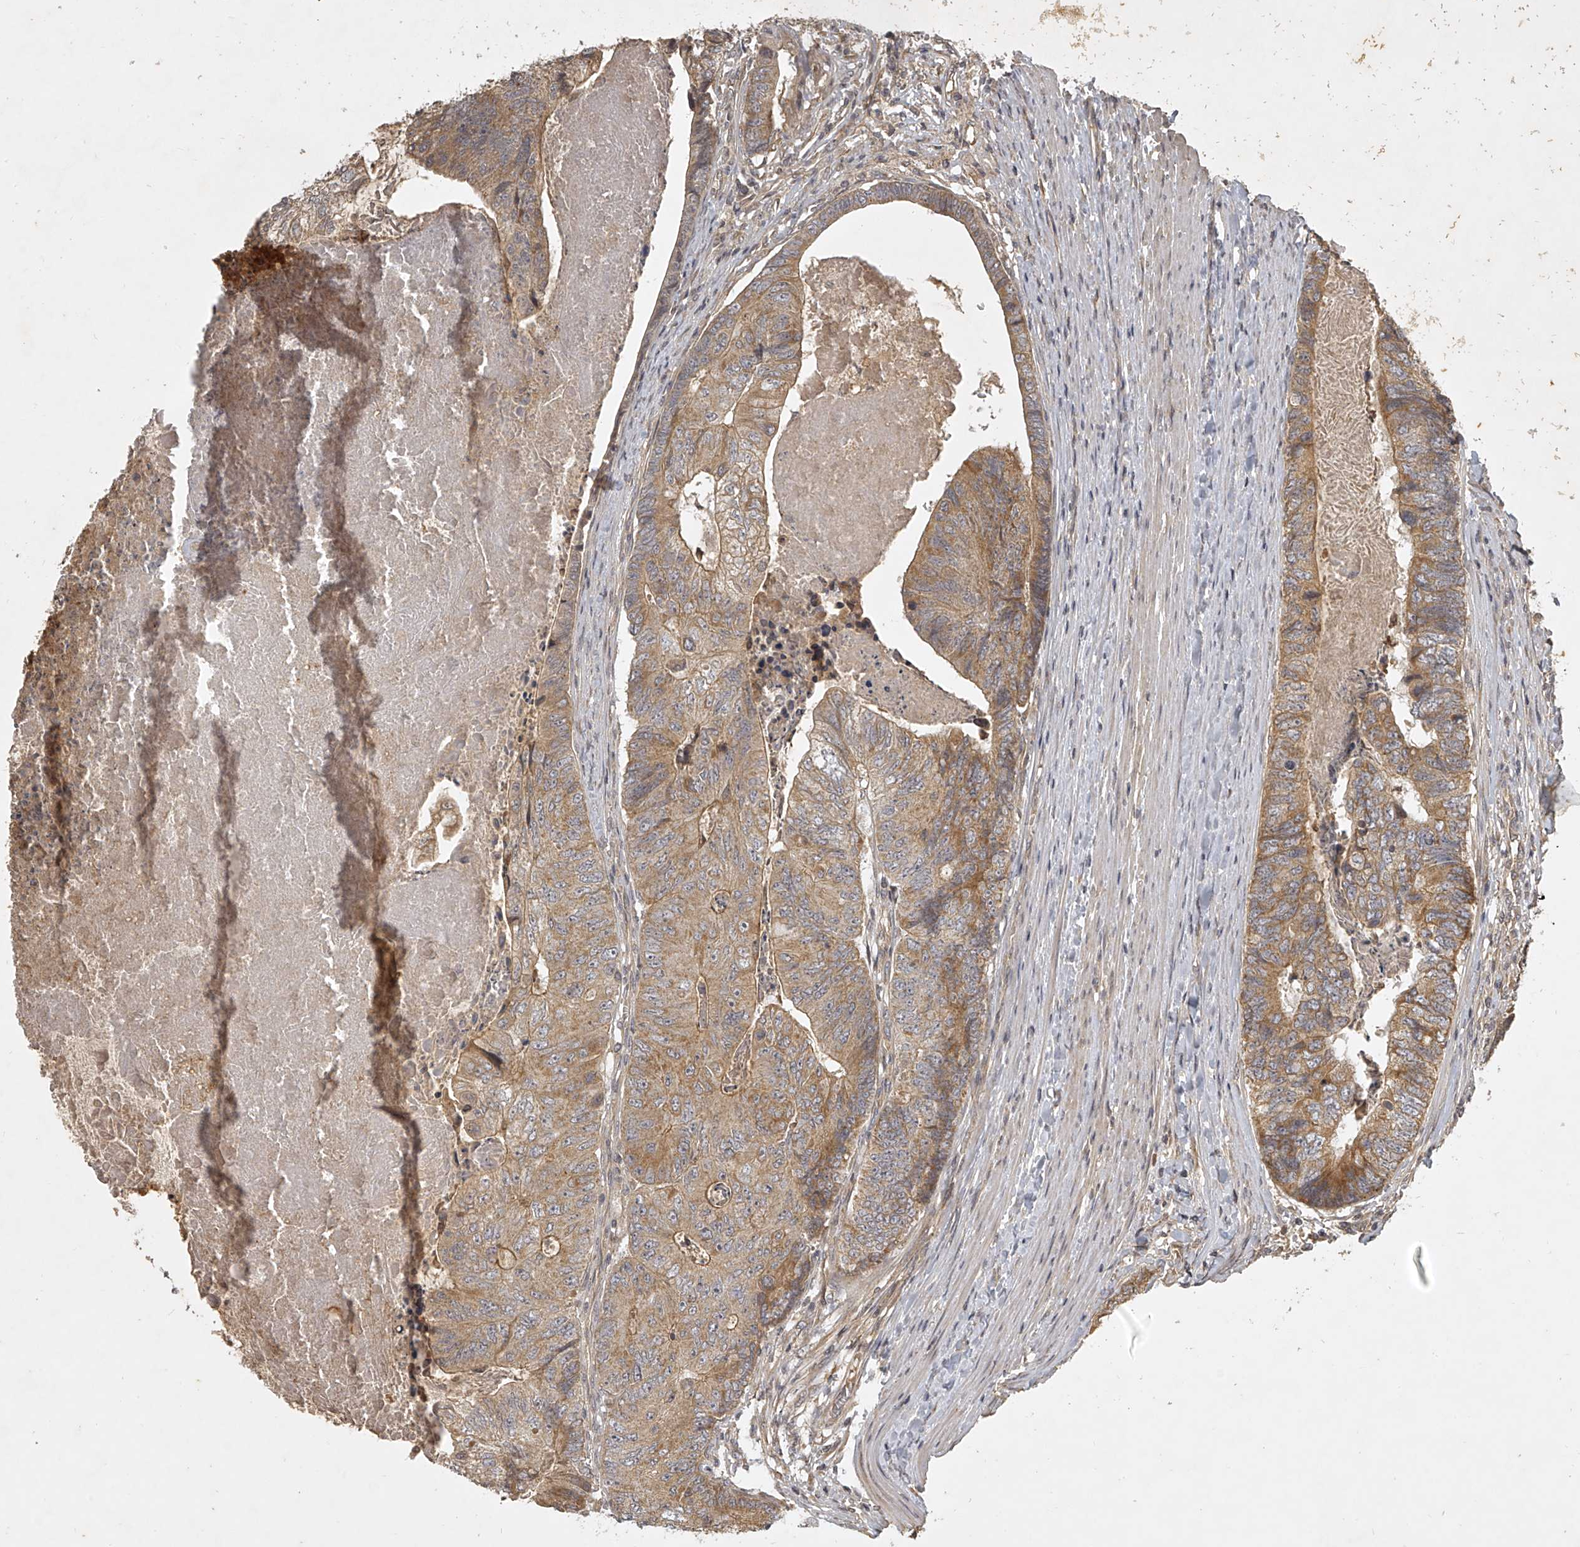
{"staining": {"intensity": "moderate", "quantity": ">75%", "location": "cytoplasmic/membranous"}, "tissue": "colorectal cancer", "cell_type": "Tumor cells", "image_type": "cancer", "snomed": [{"axis": "morphology", "description": "Adenocarcinoma, NOS"}, {"axis": "topography", "description": "Colon"}], "caption": "Human colorectal cancer stained for a protein (brown) exhibits moderate cytoplasmic/membranous positive expression in approximately >75% of tumor cells.", "gene": "NFS1", "patient": {"sex": "female", "age": 67}}